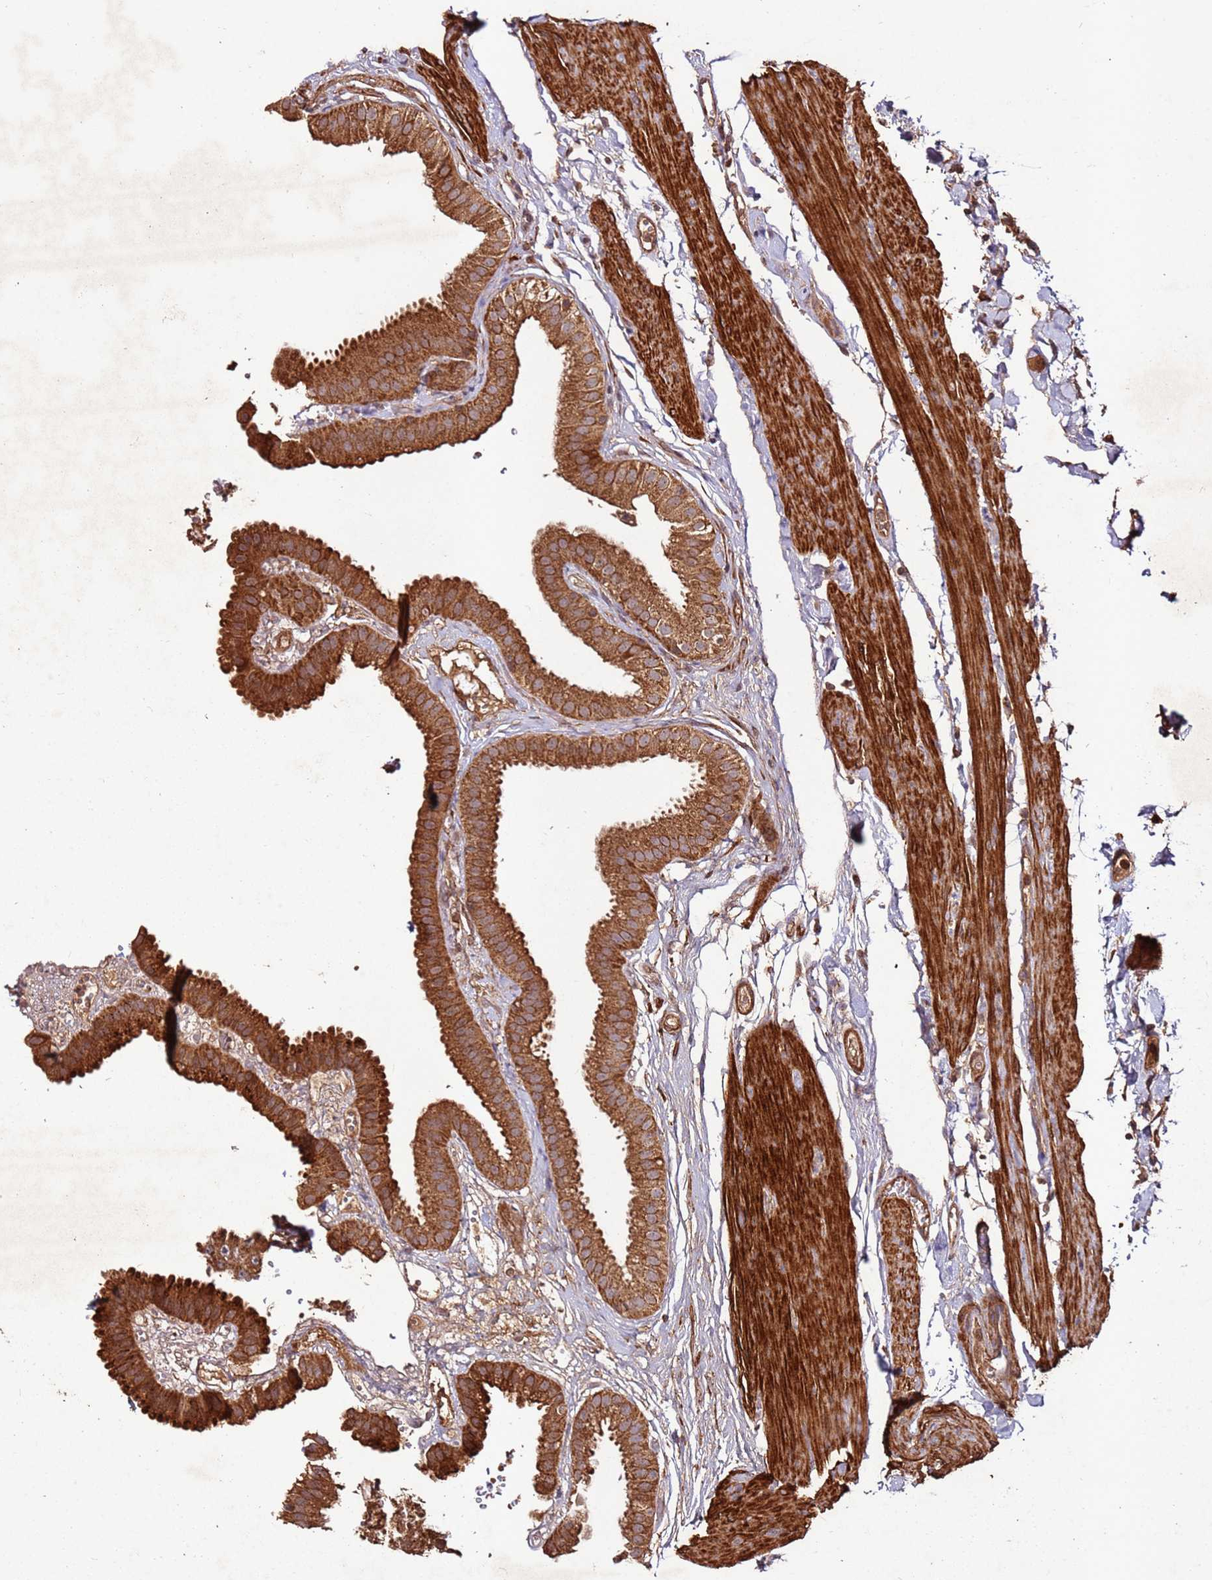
{"staining": {"intensity": "strong", "quantity": ">75%", "location": "cytoplasmic/membranous"}, "tissue": "gallbladder", "cell_type": "Glandular cells", "image_type": "normal", "snomed": [{"axis": "morphology", "description": "Normal tissue, NOS"}, {"axis": "topography", "description": "Gallbladder"}], "caption": "DAB immunohistochemical staining of unremarkable gallbladder shows strong cytoplasmic/membranous protein expression in approximately >75% of glandular cells.", "gene": "FAM186A", "patient": {"sex": "female", "age": 61}}